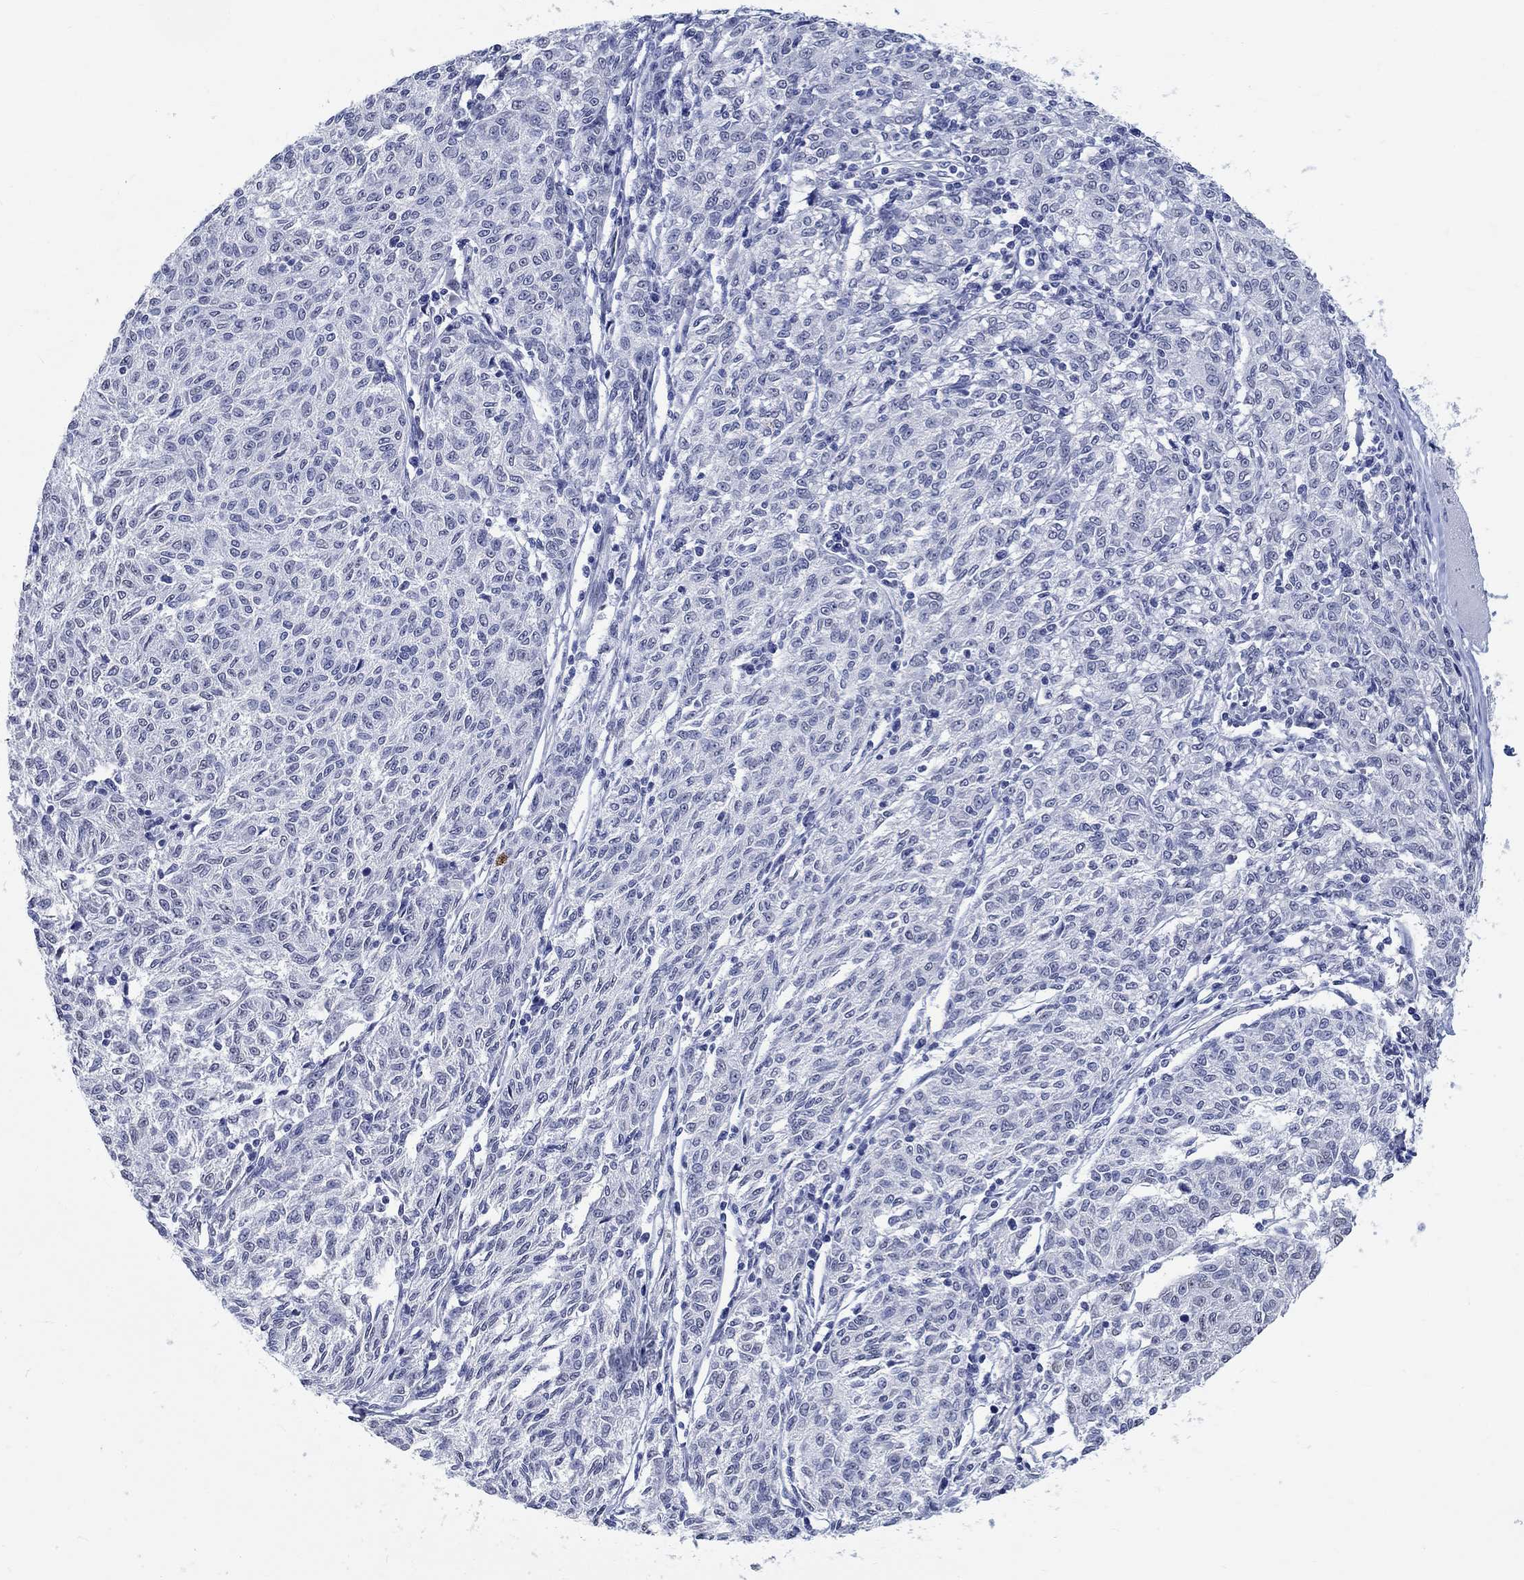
{"staining": {"intensity": "negative", "quantity": "none", "location": "none"}, "tissue": "melanoma", "cell_type": "Tumor cells", "image_type": "cancer", "snomed": [{"axis": "morphology", "description": "Malignant melanoma, NOS"}, {"axis": "topography", "description": "Skin"}], "caption": "Protein analysis of melanoma reveals no significant positivity in tumor cells.", "gene": "ANKS1B", "patient": {"sex": "female", "age": 72}}